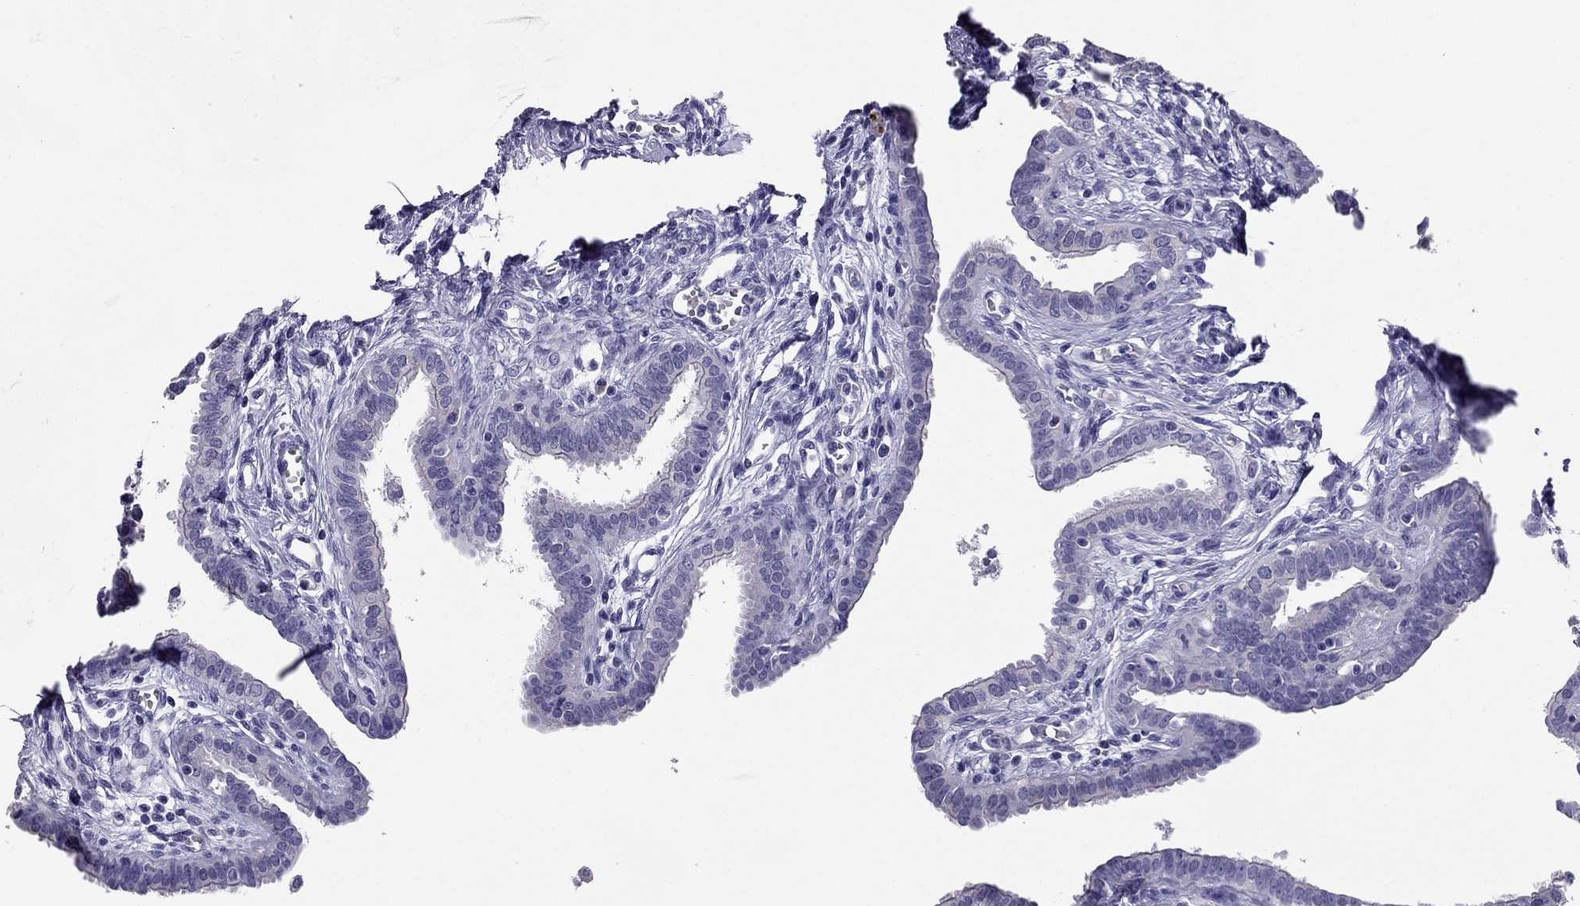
{"staining": {"intensity": "negative", "quantity": "none", "location": "none"}, "tissue": "fallopian tube", "cell_type": "Glandular cells", "image_type": "normal", "snomed": [{"axis": "morphology", "description": "Normal tissue, NOS"}, {"axis": "morphology", "description": "Carcinoma, endometroid"}, {"axis": "topography", "description": "Fallopian tube"}, {"axis": "topography", "description": "Ovary"}], "caption": "This is an IHC histopathology image of benign fallopian tube. There is no staining in glandular cells.", "gene": "PDE6A", "patient": {"sex": "female", "age": 42}}